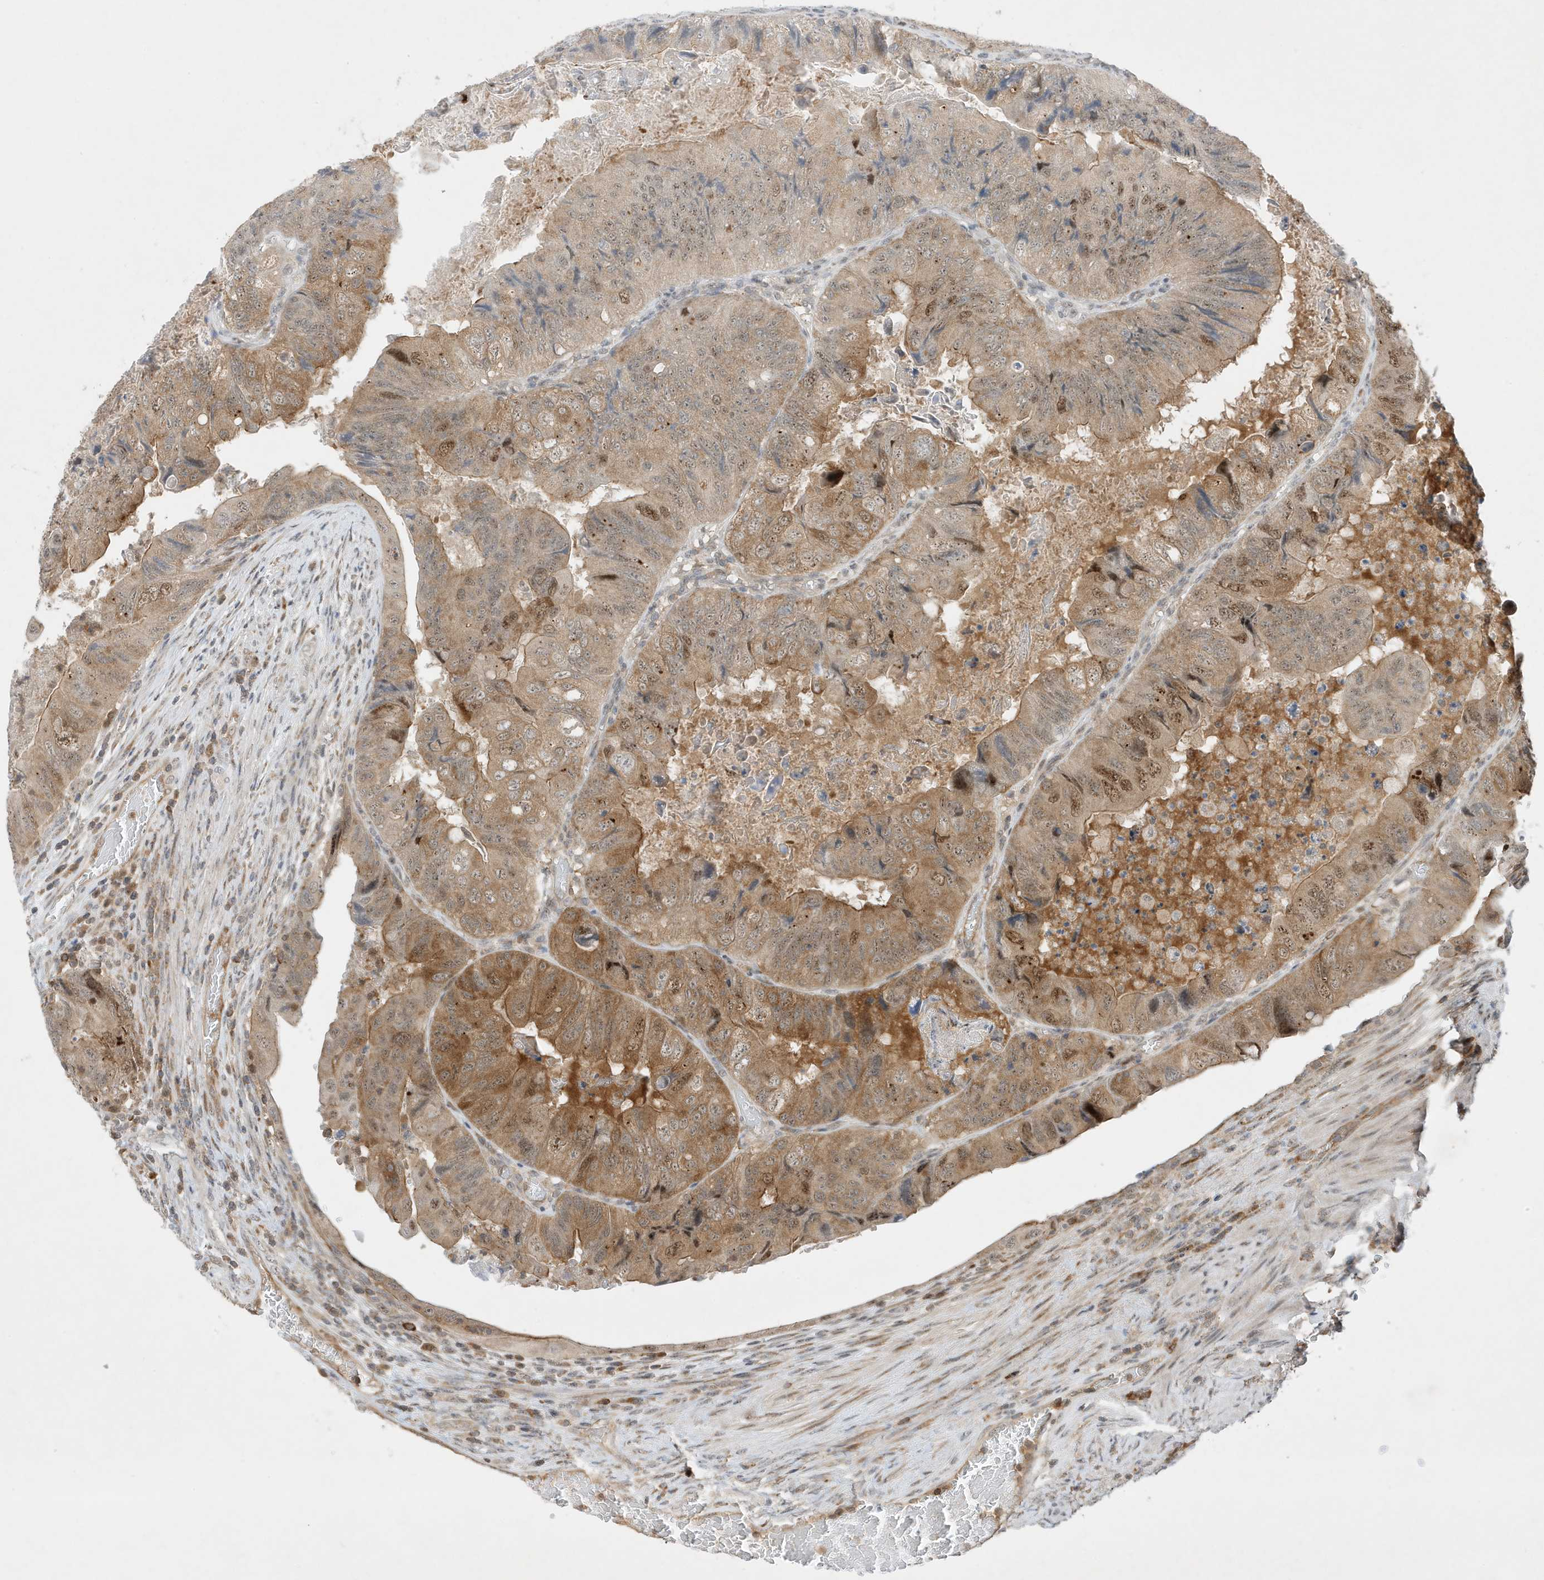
{"staining": {"intensity": "moderate", "quantity": ">75%", "location": "cytoplasmic/membranous,nuclear"}, "tissue": "colorectal cancer", "cell_type": "Tumor cells", "image_type": "cancer", "snomed": [{"axis": "morphology", "description": "Adenocarcinoma, NOS"}, {"axis": "topography", "description": "Rectum"}], "caption": "Colorectal adenocarcinoma tissue demonstrates moderate cytoplasmic/membranous and nuclear staining in approximately >75% of tumor cells, visualized by immunohistochemistry.", "gene": "MAST3", "patient": {"sex": "male", "age": 63}}